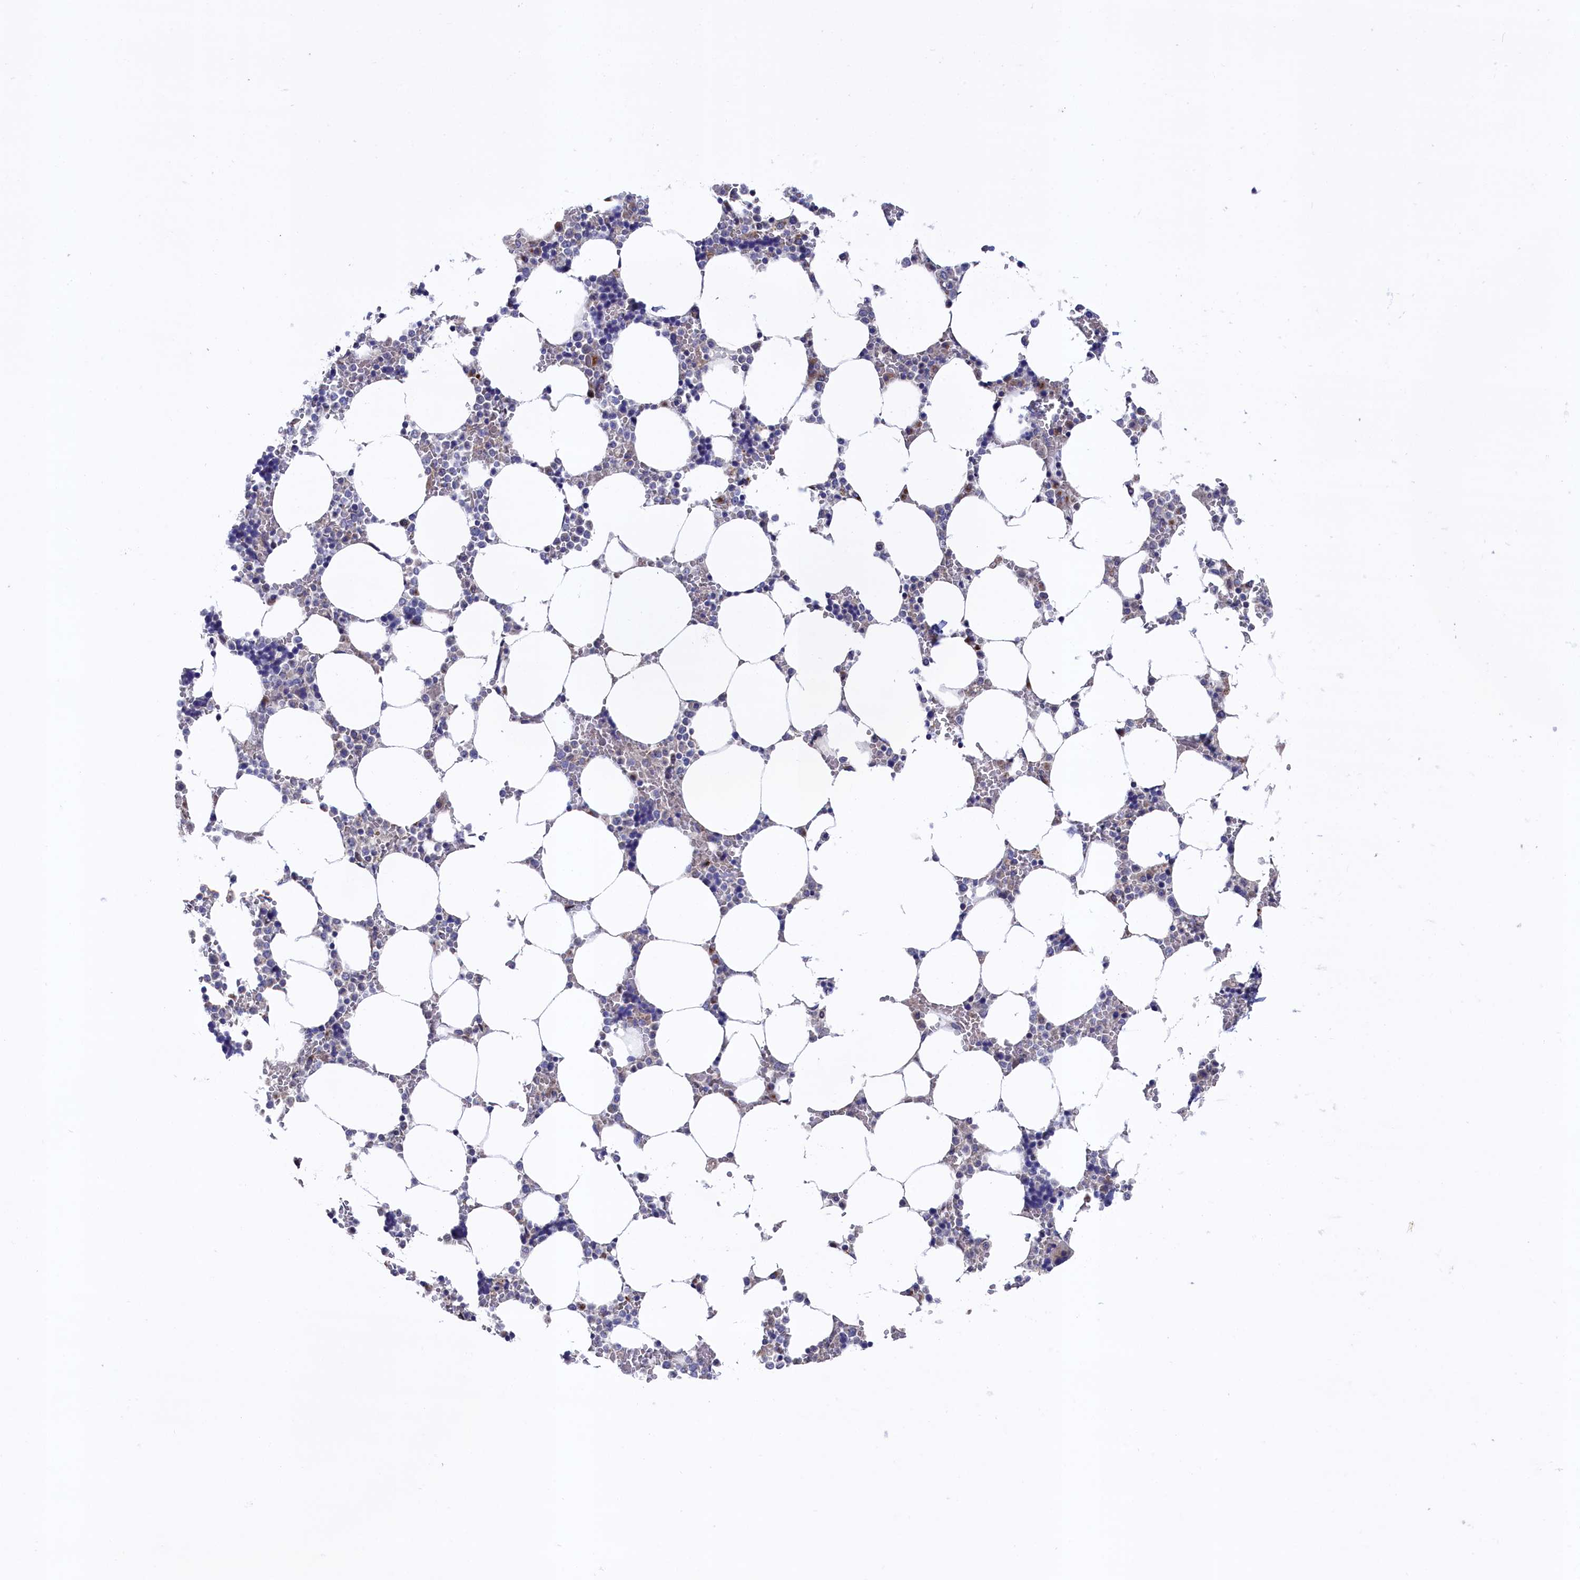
{"staining": {"intensity": "moderate", "quantity": "<25%", "location": "cytoplasmic/membranous"}, "tissue": "bone marrow", "cell_type": "Hematopoietic cells", "image_type": "normal", "snomed": [{"axis": "morphology", "description": "Normal tissue, NOS"}, {"axis": "topography", "description": "Bone marrow"}], "caption": "Immunohistochemical staining of unremarkable bone marrow demonstrates <25% levels of moderate cytoplasmic/membranous protein staining in approximately <25% of hematopoietic cells. (Brightfield microscopy of DAB IHC at high magnification).", "gene": "GPR108", "patient": {"sex": "male", "age": 64}}